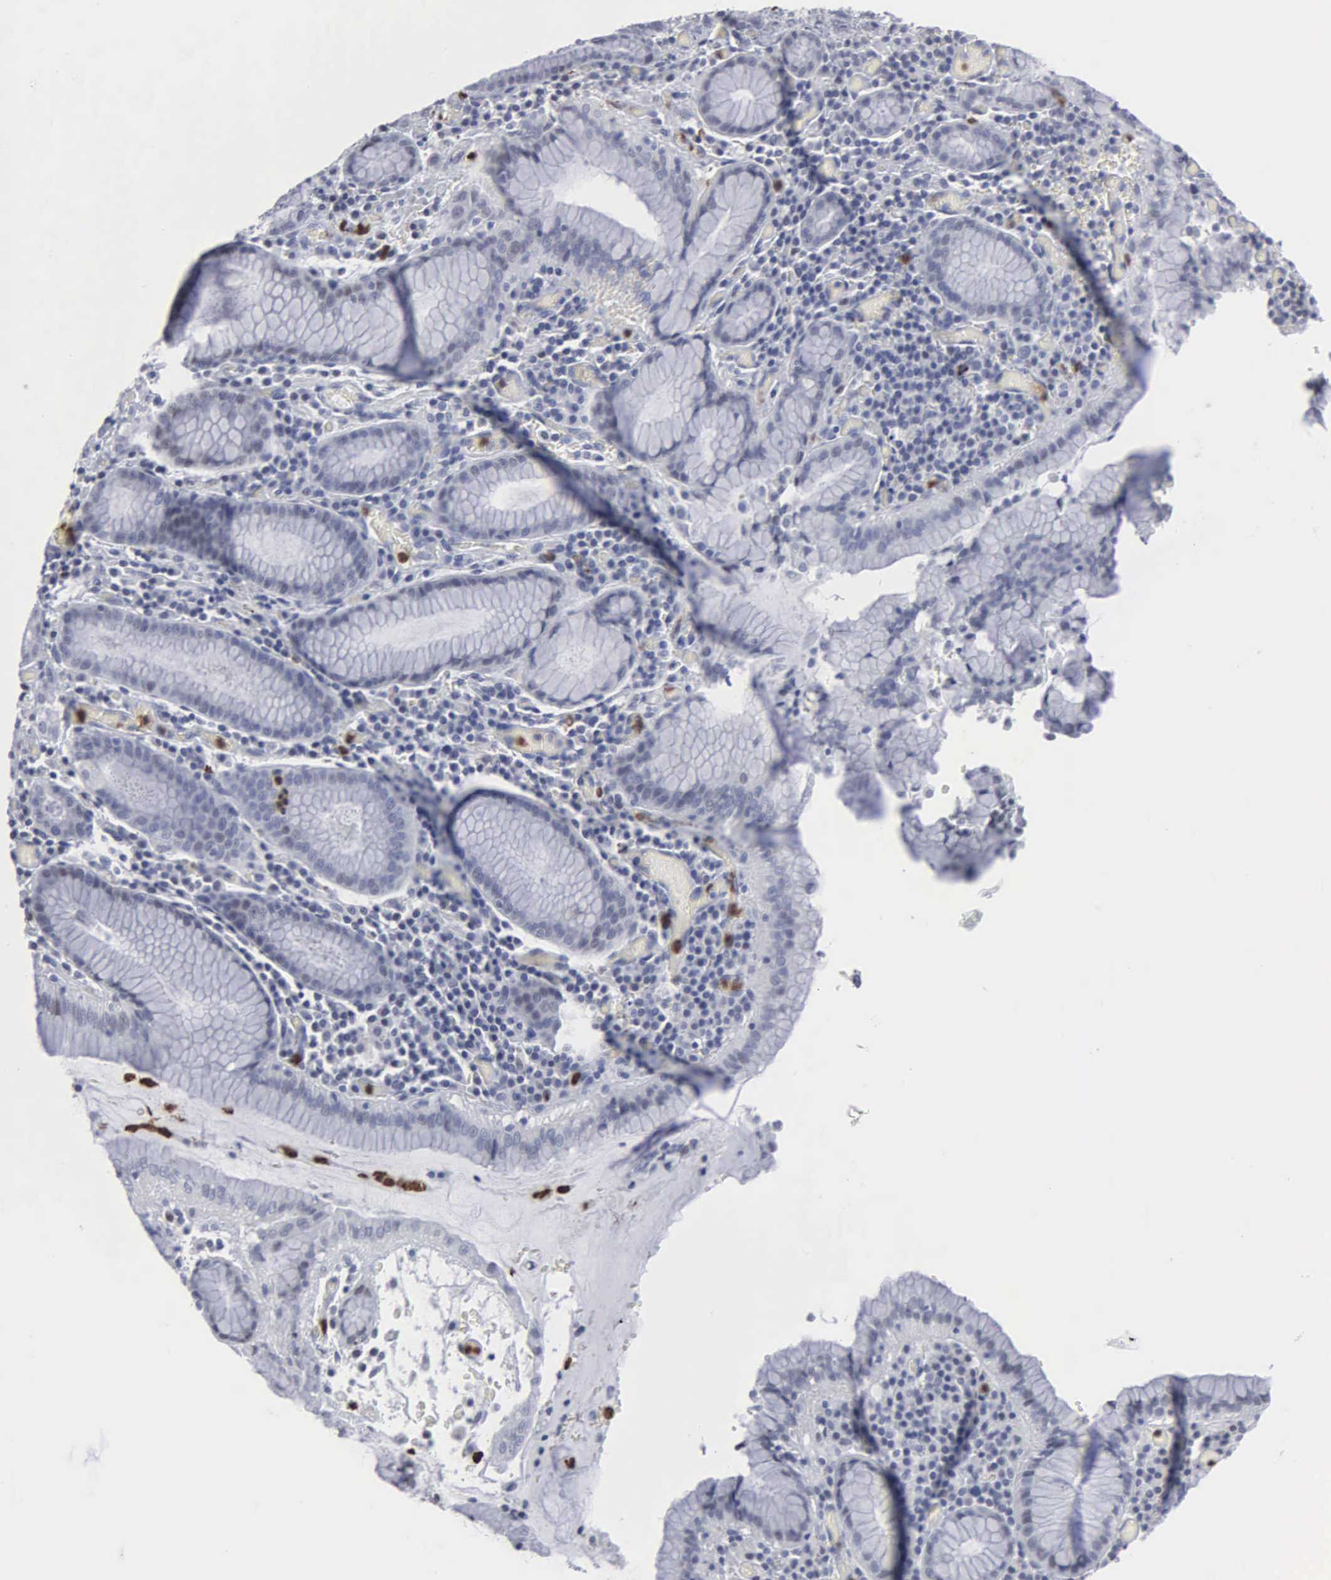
{"staining": {"intensity": "negative", "quantity": "none", "location": "none"}, "tissue": "stomach cancer", "cell_type": "Tumor cells", "image_type": "cancer", "snomed": [{"axis": "morphology", "description": "Adenocarcinoma, NOS"}, {"axis": "topography", "description": "Stomach, lower"}], "caption": "High power microscopy histopathology image of an IHC photomicrograph of adenocarcinoma (stomach), revealing no significant positivity in tumor cells. (DAB (3,3'-diaminobenzidine) IHC, high magnification).", "gene": "SPIN3", "patient": {"sex": "male", "age": 88}}